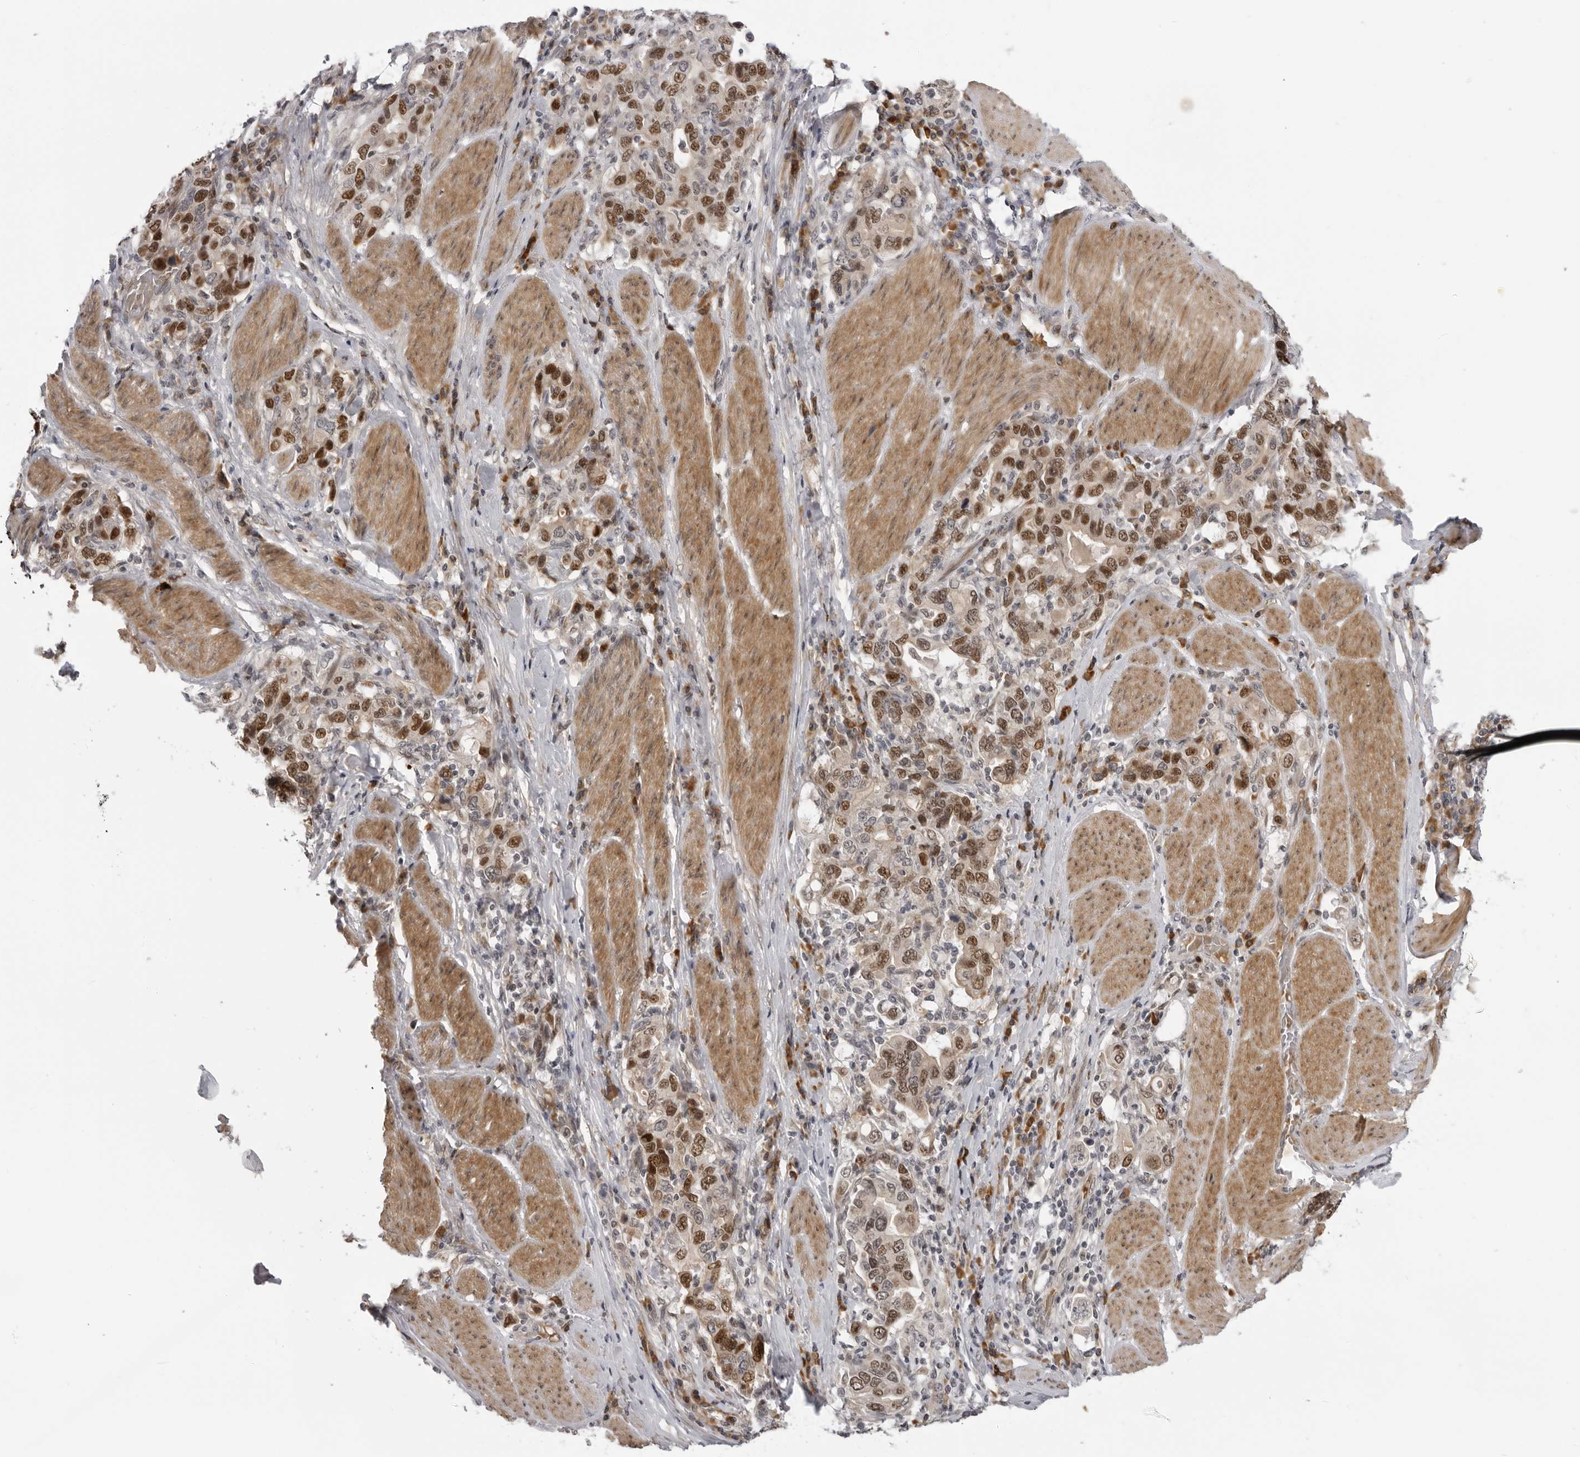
{"staining": {"intensity": "strong", "quantity": "25%-75%", "location": "nuclear"}, "tissue": "stomach cancer", "cell_type": "Tumor cells", "image_type": "cancer", "snomed": [{"axis": "morphology", "description": "Adenocarcinoma, NOS"}, {"axis": "topography", "description": "Stomach, upper"}], "caption": "A high amount of strong nuclear expression is appreciated in about 25%-75% of tumor cells in stomach cancer (adenocarcinoma) tissue.", "gene": "ALPK2", "patient": {"sex": "male", "age": 62}}